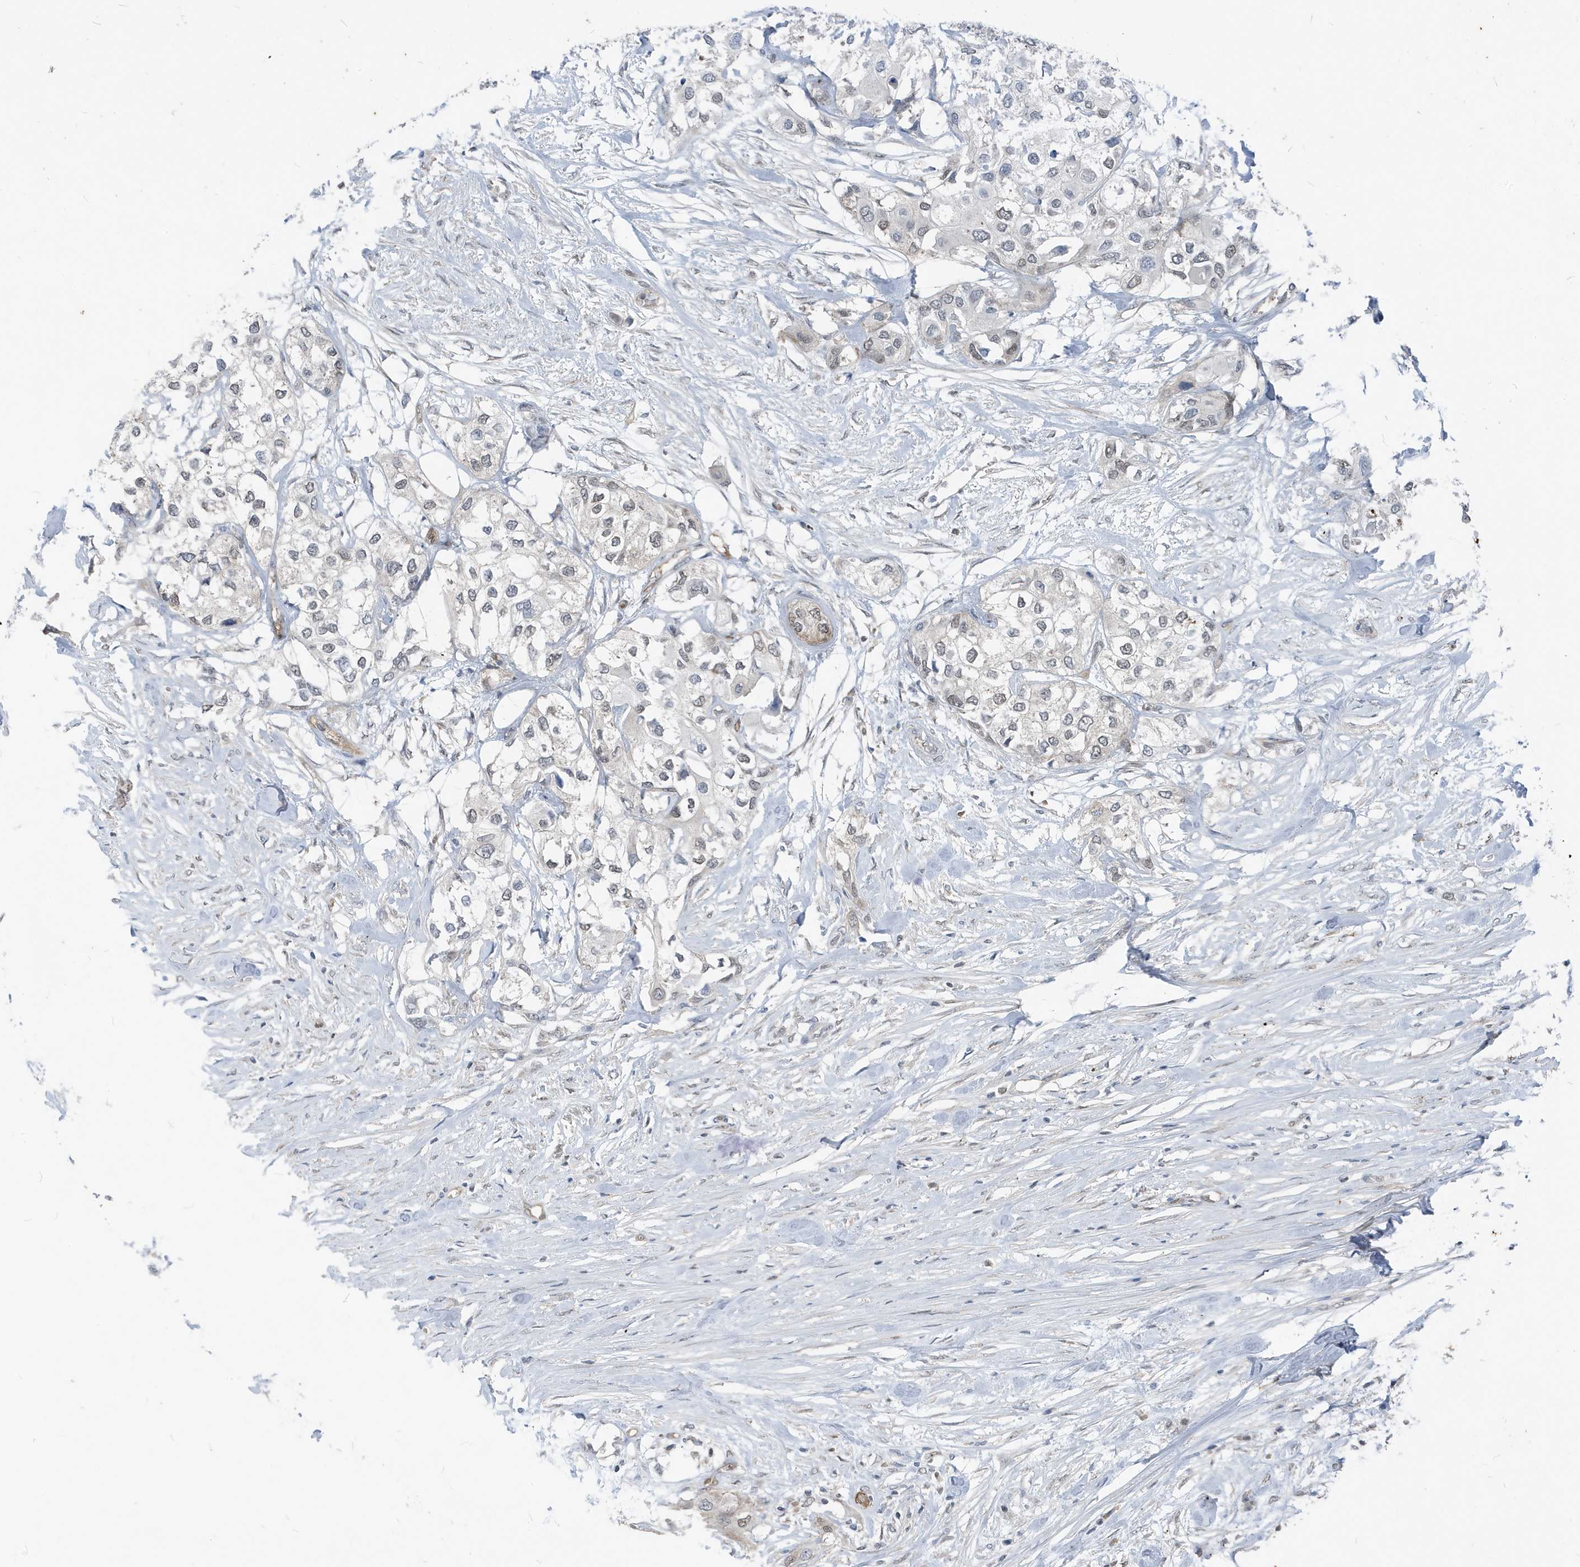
{"staining": {"intensity": "weak", "quantity": "<25%", "location": "nuclear"}, "tissue": "urothelial cancer", "cell_type": "Tumor cells", "image_type": "cancer", "snomed": [{"axis": "morphology", "description": "Urothelial carcinoma, High grade"}, {"axis": "topography", "description": "Urinary bladder"}], "caption": "Tumor cells show no significant staining in high-grade urothelial carcinoma.", "gene": "NCOA7", "patient": {"sex": "male", "age": 64}}